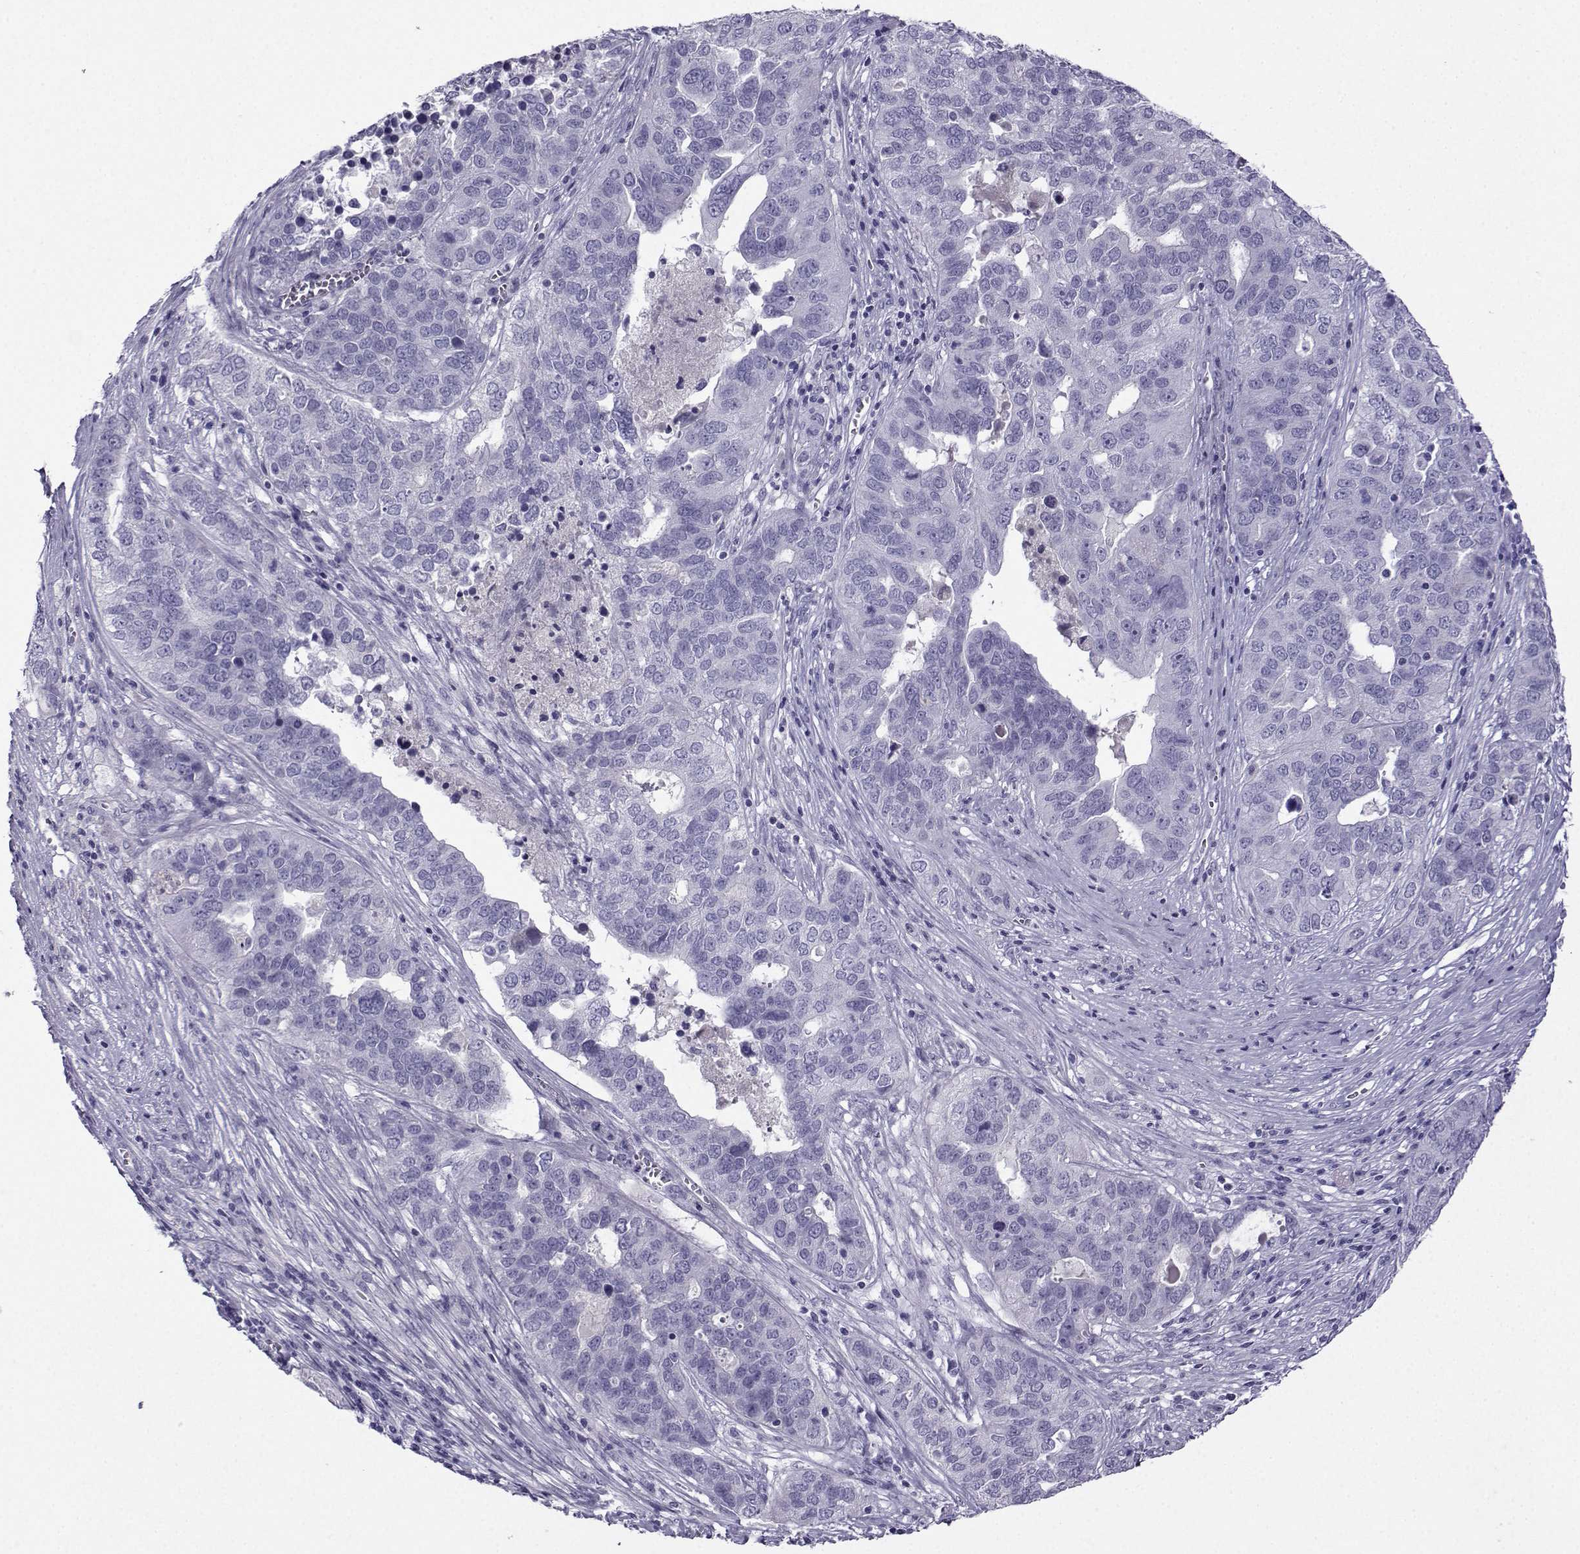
{"staining": {"intensity": "negative", "quantity": "none", "location": "none"}, "tissue": "ovarian cancer", "cell_type": "Tumor cells", "image_type": "cancer", "snomed": [{"axis": "morphology", "description": "Carcinoma, endometroid"}, {"axis": "topography", "description": "Soft tissue"}, {"axis": "topography", "description": "Ovary"}], "caption": "High magnification brightfield microscopy of ovarian cancer (endometroid carcinoma) stained with DAB (3,3'-diaminobenzidine) (brown) and counterstained with hematoxylin (blue): tumor cells show no significant expression.", "gene": "ARMC2", "patient": {"sex": "female", "age": 52}}